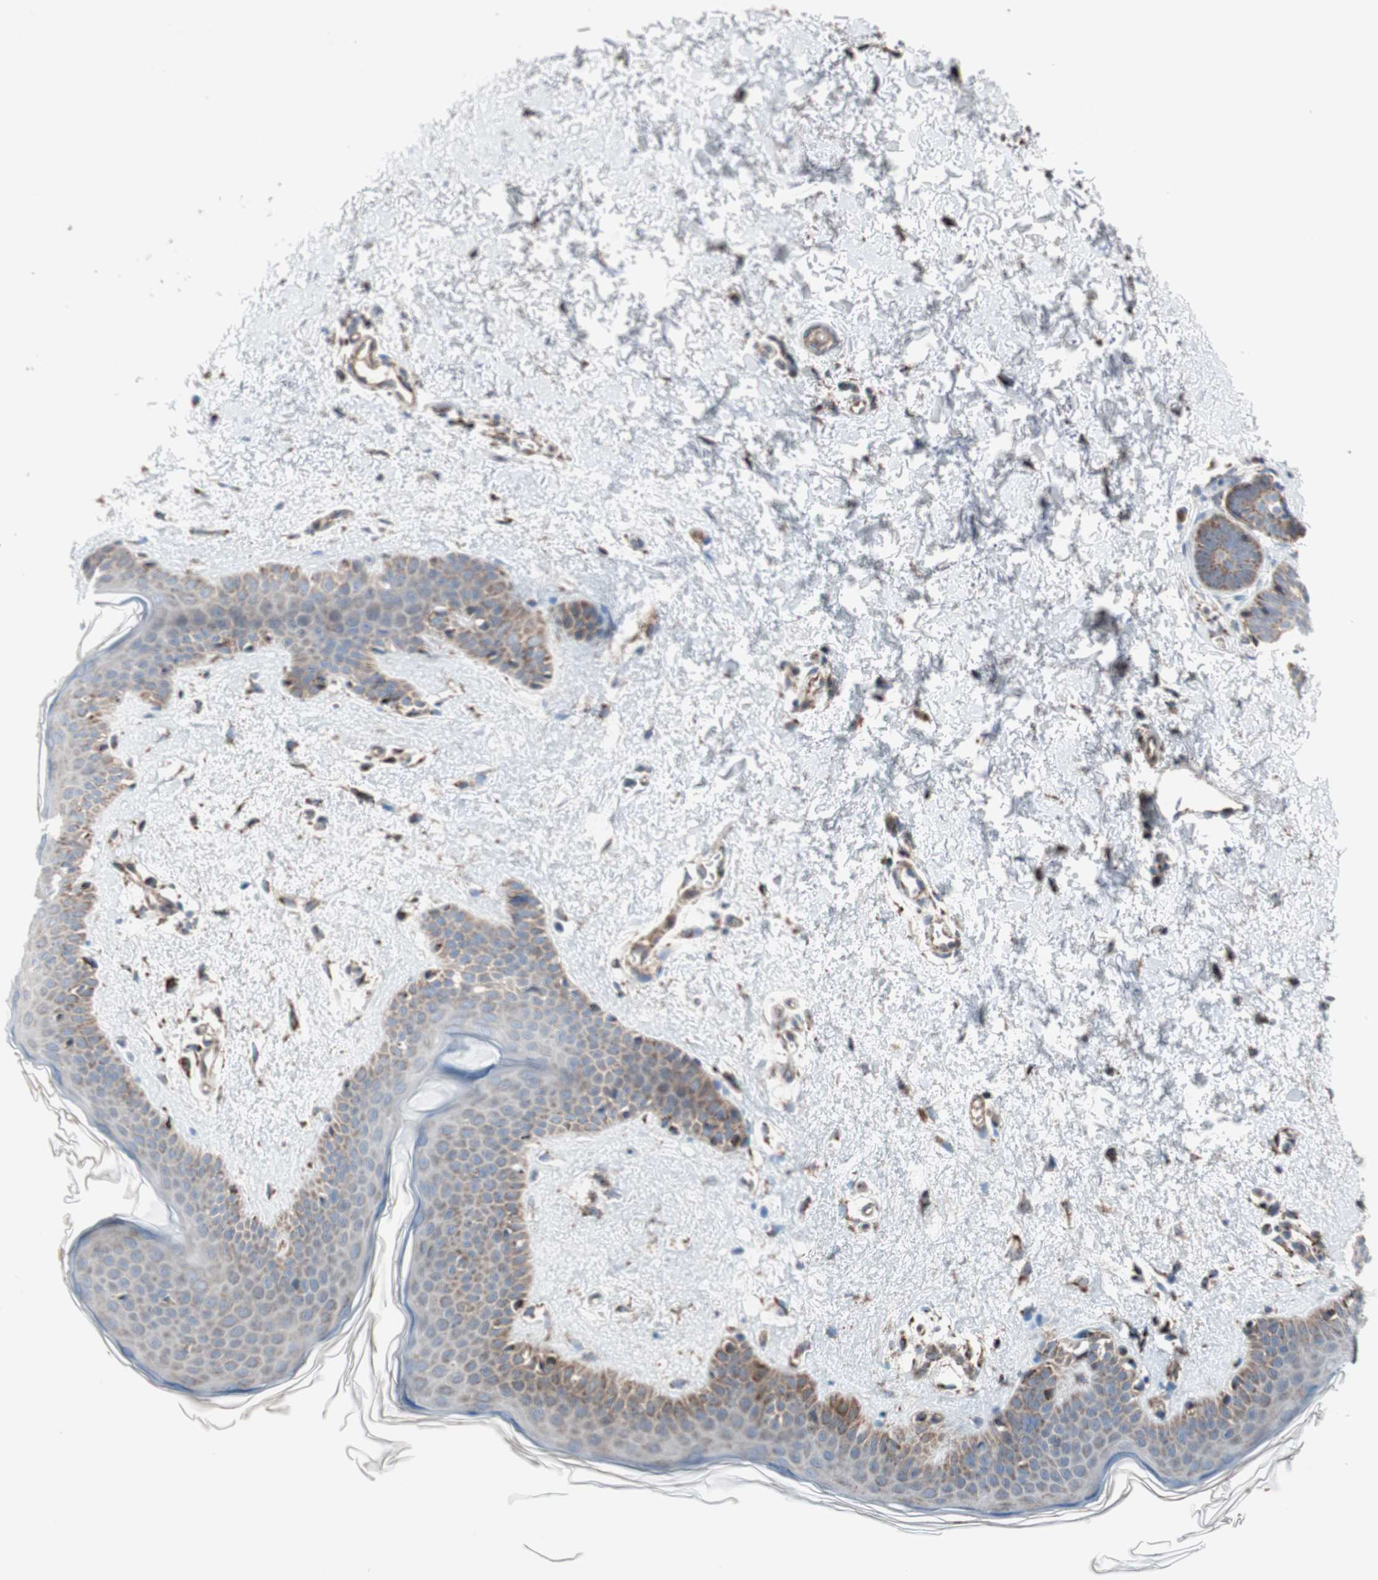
{"staining": {"intensity": "strong", "quantity": ">75%", "location": "cytoplasmic/membranous"}, "tissue": "skin", "cell_type": "Fibroblasts", "image_type": "normal", "snomed": [{"axis": "morphology", "description": "Normal tissue, NOS"}, {"axis": "topography", "description": "Skin"}], "caption": "The micrograph displays a brown stain indicating the presence of a protein in the cytoplasmic/membranous of fibroblasts in skin.", "gene": "PCSK4", "patient": {"sex": "female", "age": 56}}